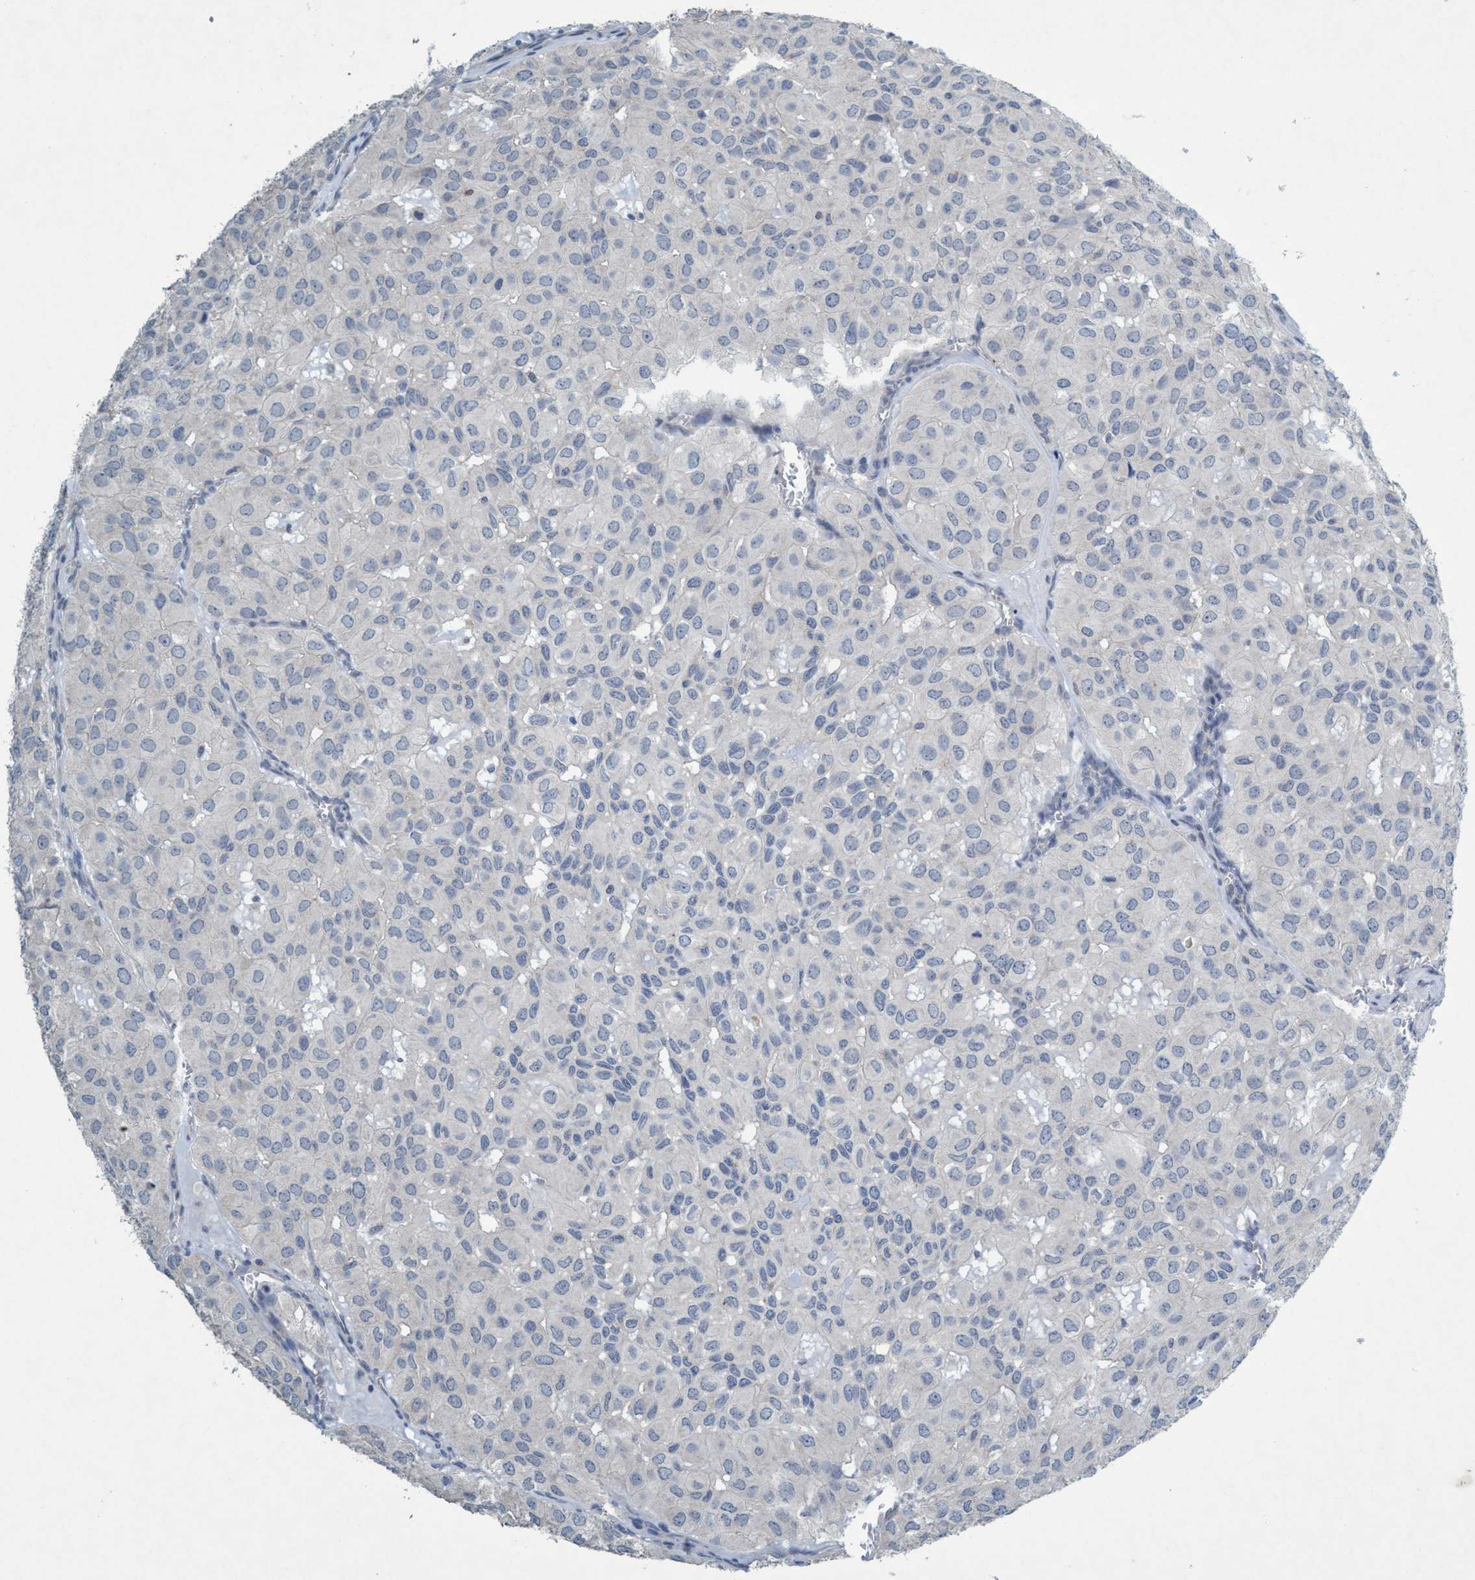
{"staining": {"intensity": "negative", "quantity": "none", "location": "none"}, "tissue": "head and neck cancer", "cell_type": "Tumor cells", "image_type": "cancer", "snomed": [{"axis": "morphology", "description": "Adenocarcinoma, NOS"}, {"axis": "topography", "description": "Salivary gland, NOS"}, {"axis": "topography", "description": "Head-Neck"}], "caption": "Immunohistochemistry (IHC) photomicrograph of neoplastic tissue: head and neck adenocarcinoma stained with DAB shows no significant protein staining in tumor cells.", "gene": "RNF208", "patient": {"sex": "female", "age": 76}}